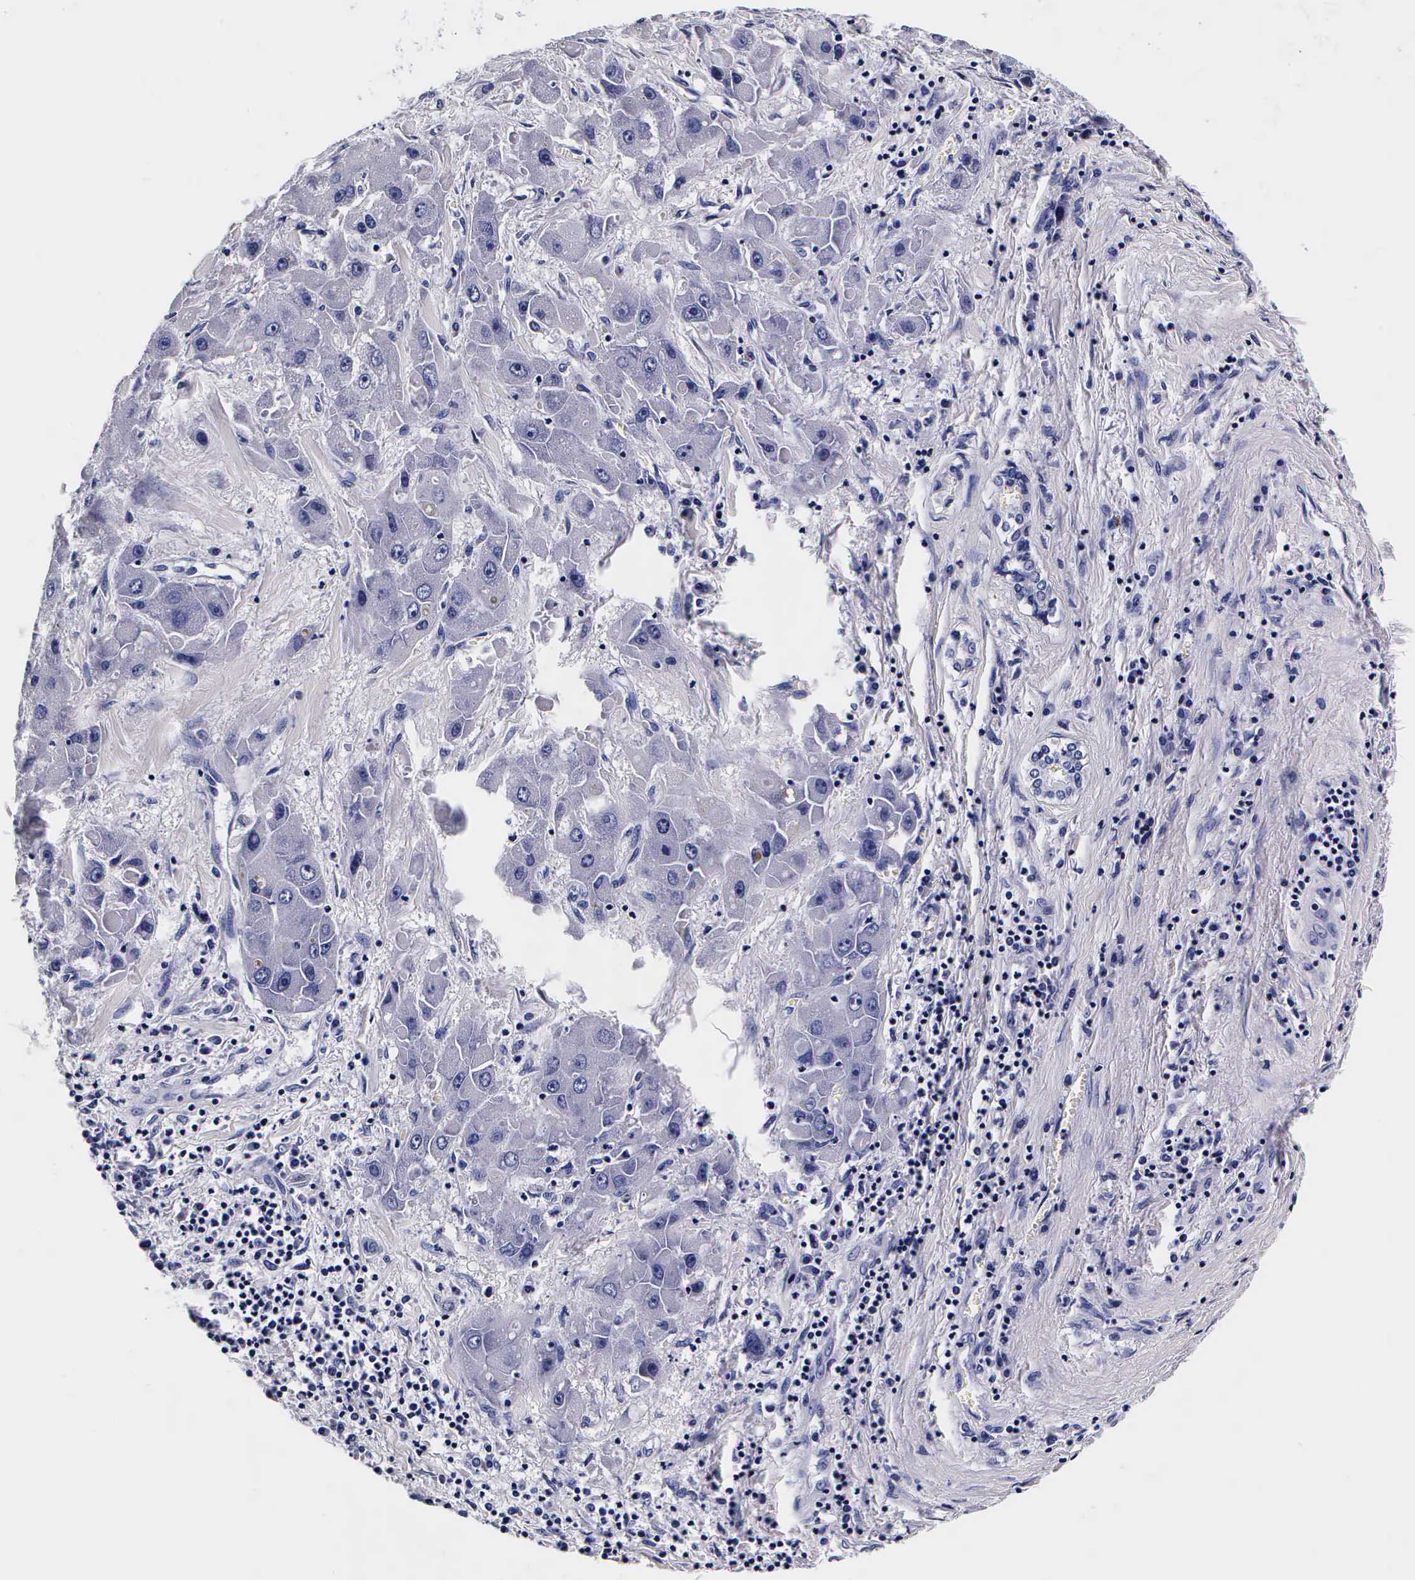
{"staining": {"intensity": "negative", "quantity": "none", "location": "none"}, "tissue": "liver cancer", "cell_type": "Tumor cells", "image_type": "cancer", "snomed": [{"axis": "morphology", "description": "Carcinoma, Hepatocellular, NOS"}, {"axis": "topography", "description": "Liver"}], "caption": "DAB (3,3'-diaminobenzidine) immunohistochemical staining of liver cancer exhibits no significant staining in tumor cells. The staining was performed using DAB to visualize the protein expression in brown, while the nuclei were stained in blue with hematoxylin (Magnification: 20x).", "gene": "IAPP", "patient": {"sex": "male", "age": 24}}